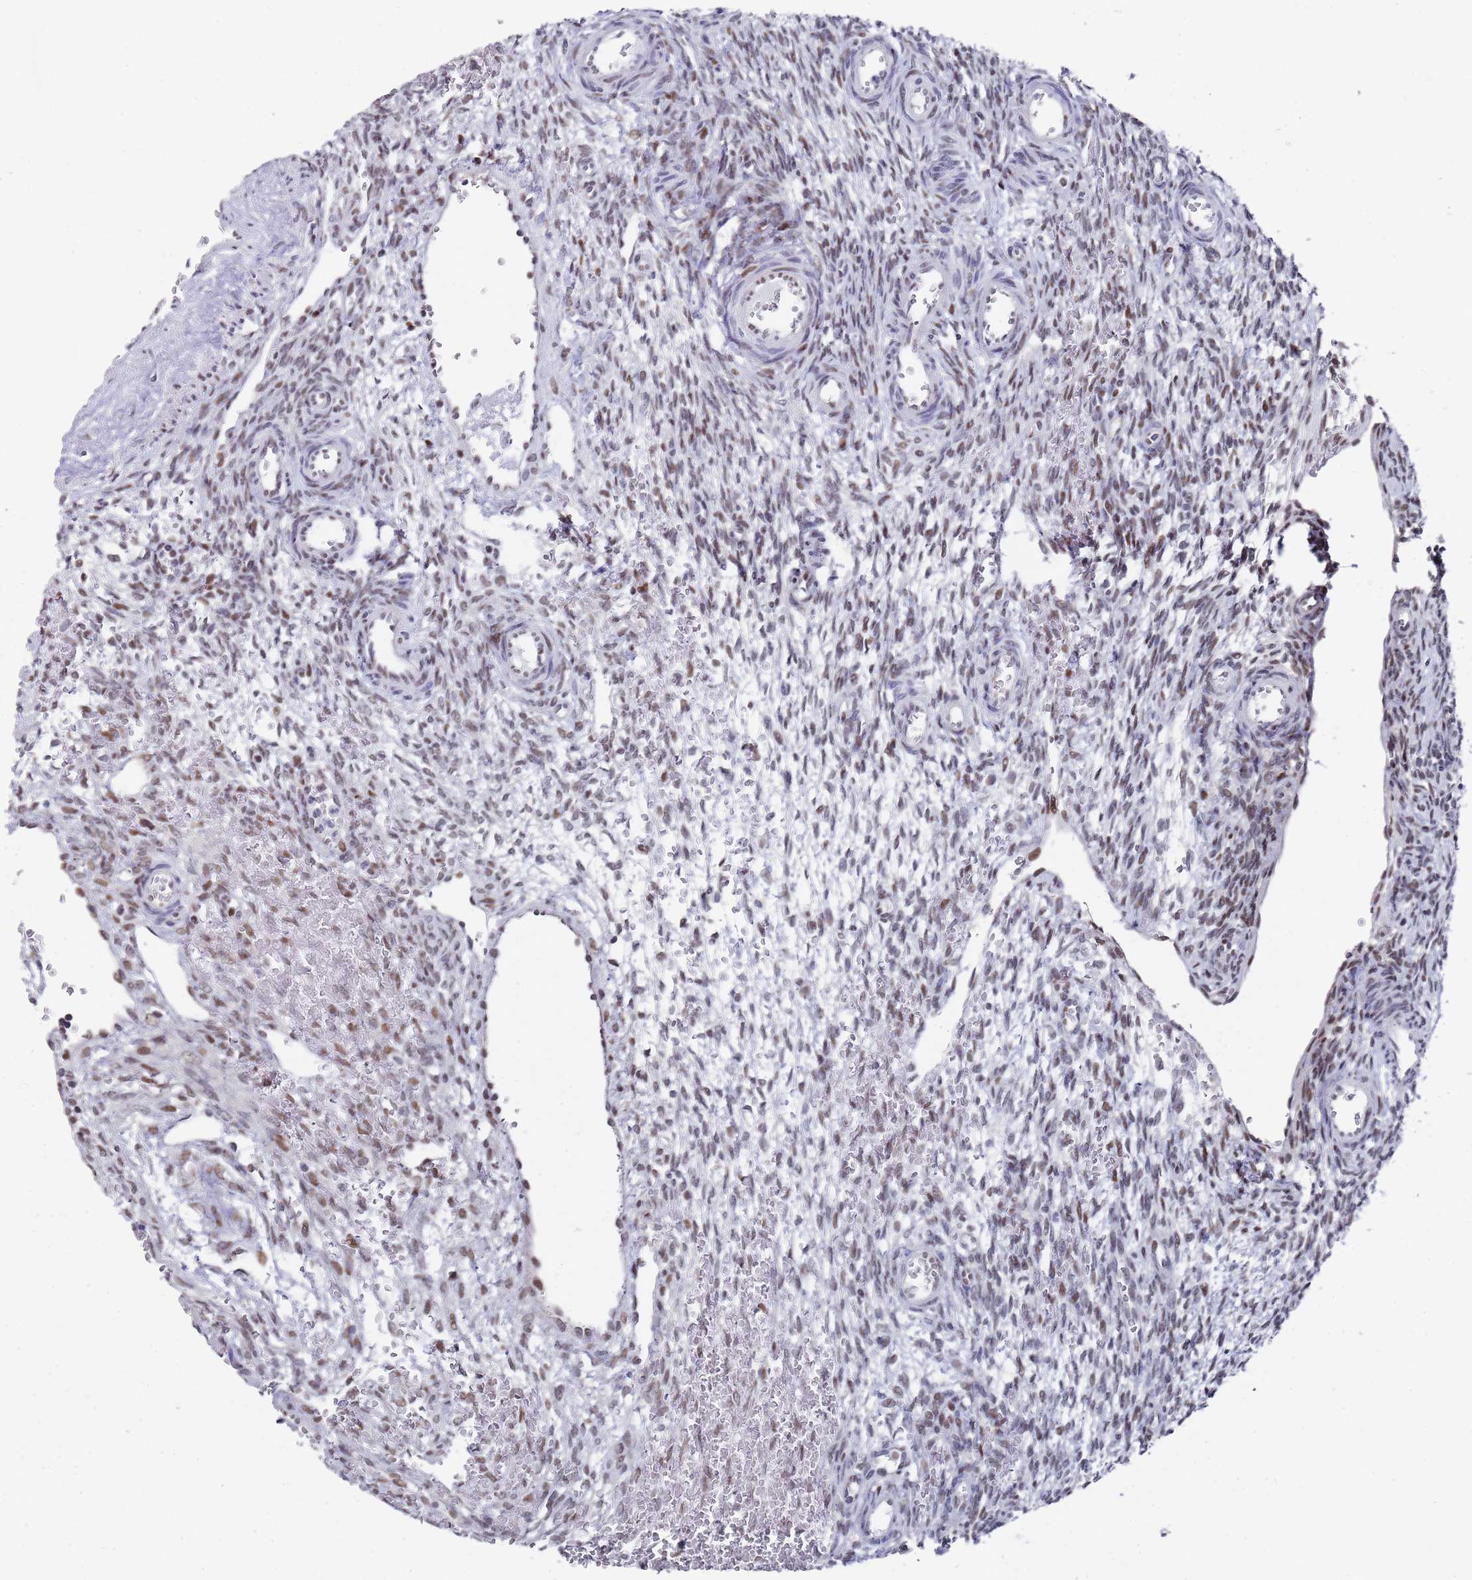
{"staining": {"intensity": "moderate", "quantity": "25%-75%", "location": "nuclear"}, "tissue": "ovary", "cell_type": "Ovarian stroma cells", "image_type": "normal", "snomed": [{"axis": "morphology", "description": "Normal tissue, NOS"}, {"axis": "topography", "description": "Ovary"}], "caption": "A photomicrograph of human ovary stained for a protein exhibits moderate nuclear brown staining in ovarian stroma cells. (Brightfield microscopy of DAB IHC at high magnification).", "gene": "COPS6", "patient": {"sex": "female", "age": 39}}